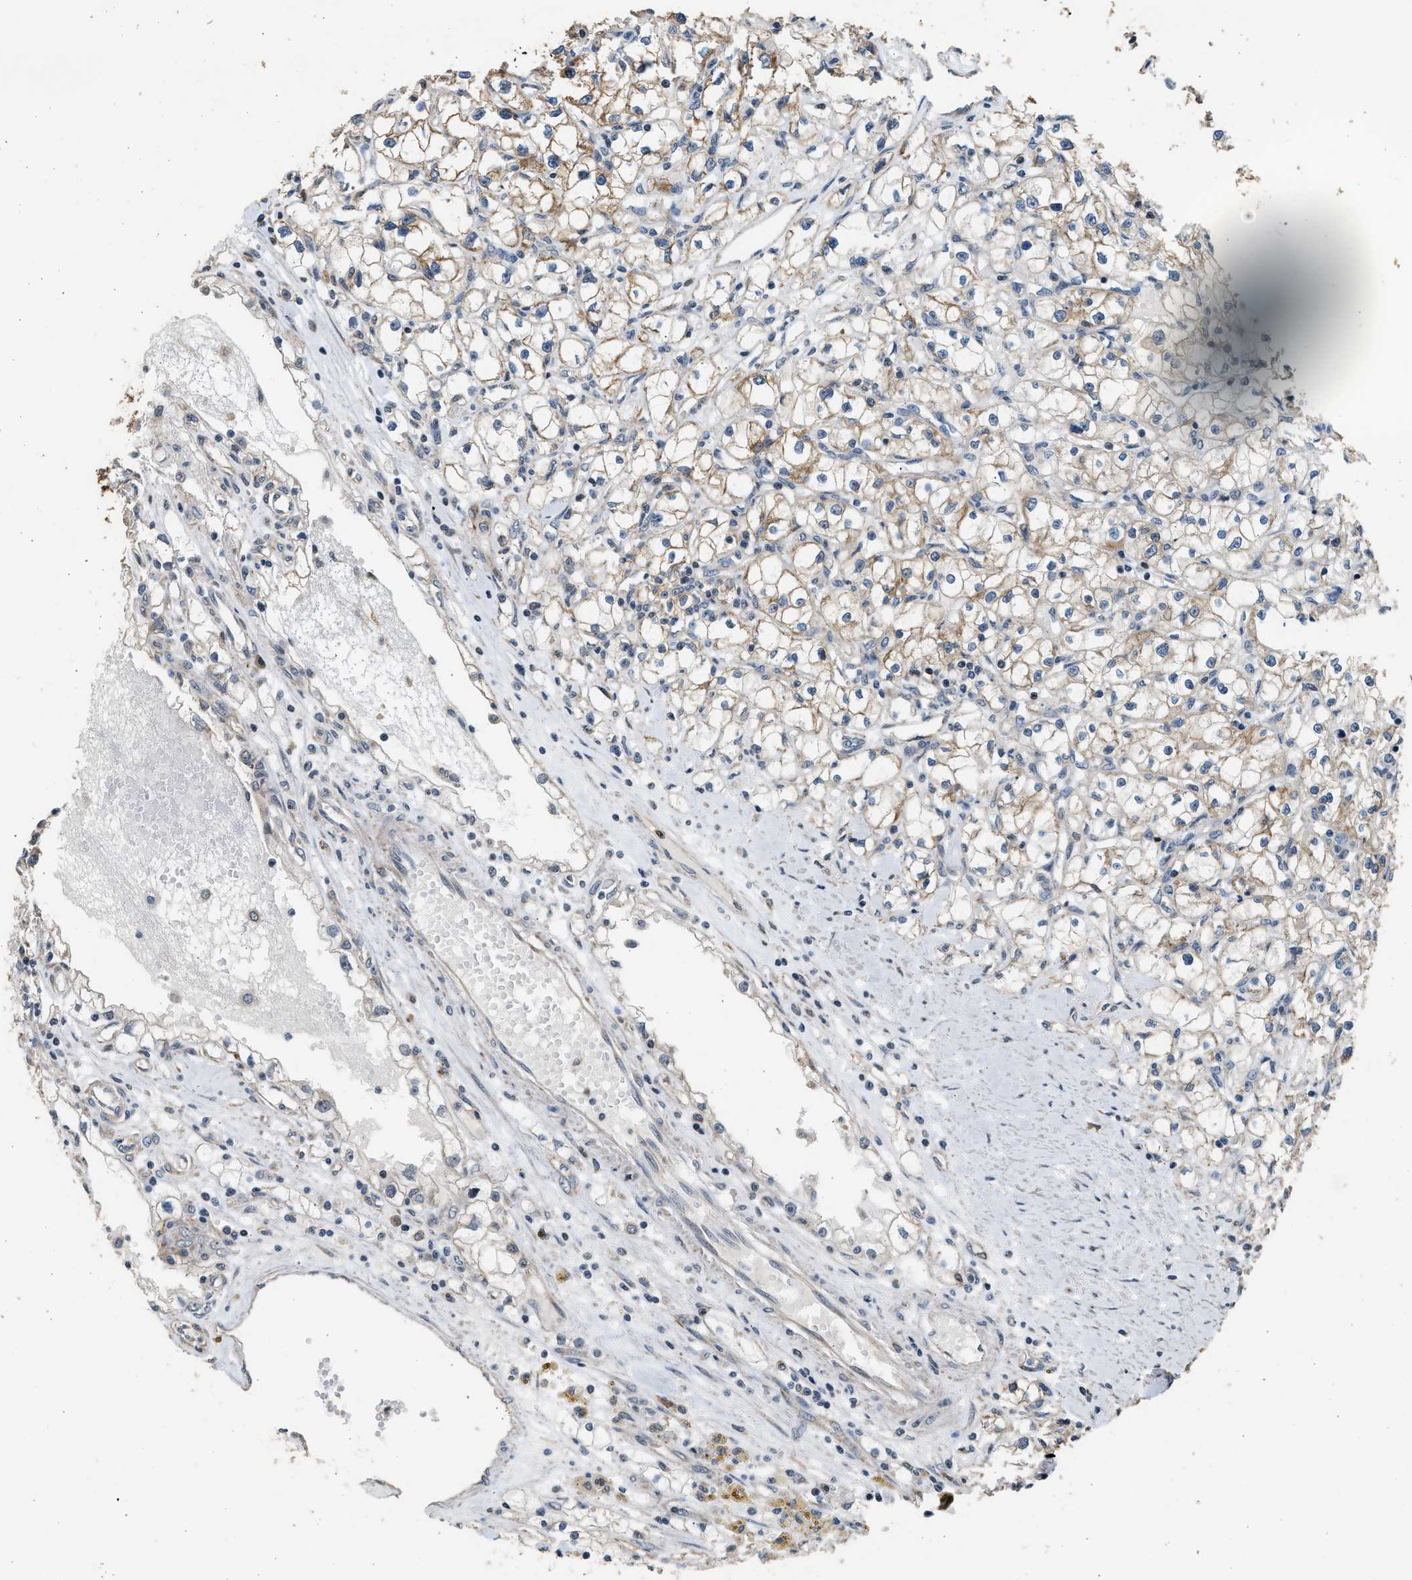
{"staining": {"intensity": "moderate", "quantity": "<25%", "location": "cytoplasmic/membranous"}, "tissue": "renal cancer", "cell_type": "Tumor cells", "image_type": "cancer", "snomed": [{"axis": "morphology", "description": "Adenocarcinoma, NOS"}, {"axis": "topography", "description": "Kidney"}], "caption": "Immunohistochemical staining of adenocarcinoma (renal) demonstrates low levels of moderate cytoplasmic/membranous staining in about <25% of tumor cells.", "gene": "PCLO", "patient": {"sex": "male", "age": 56}}